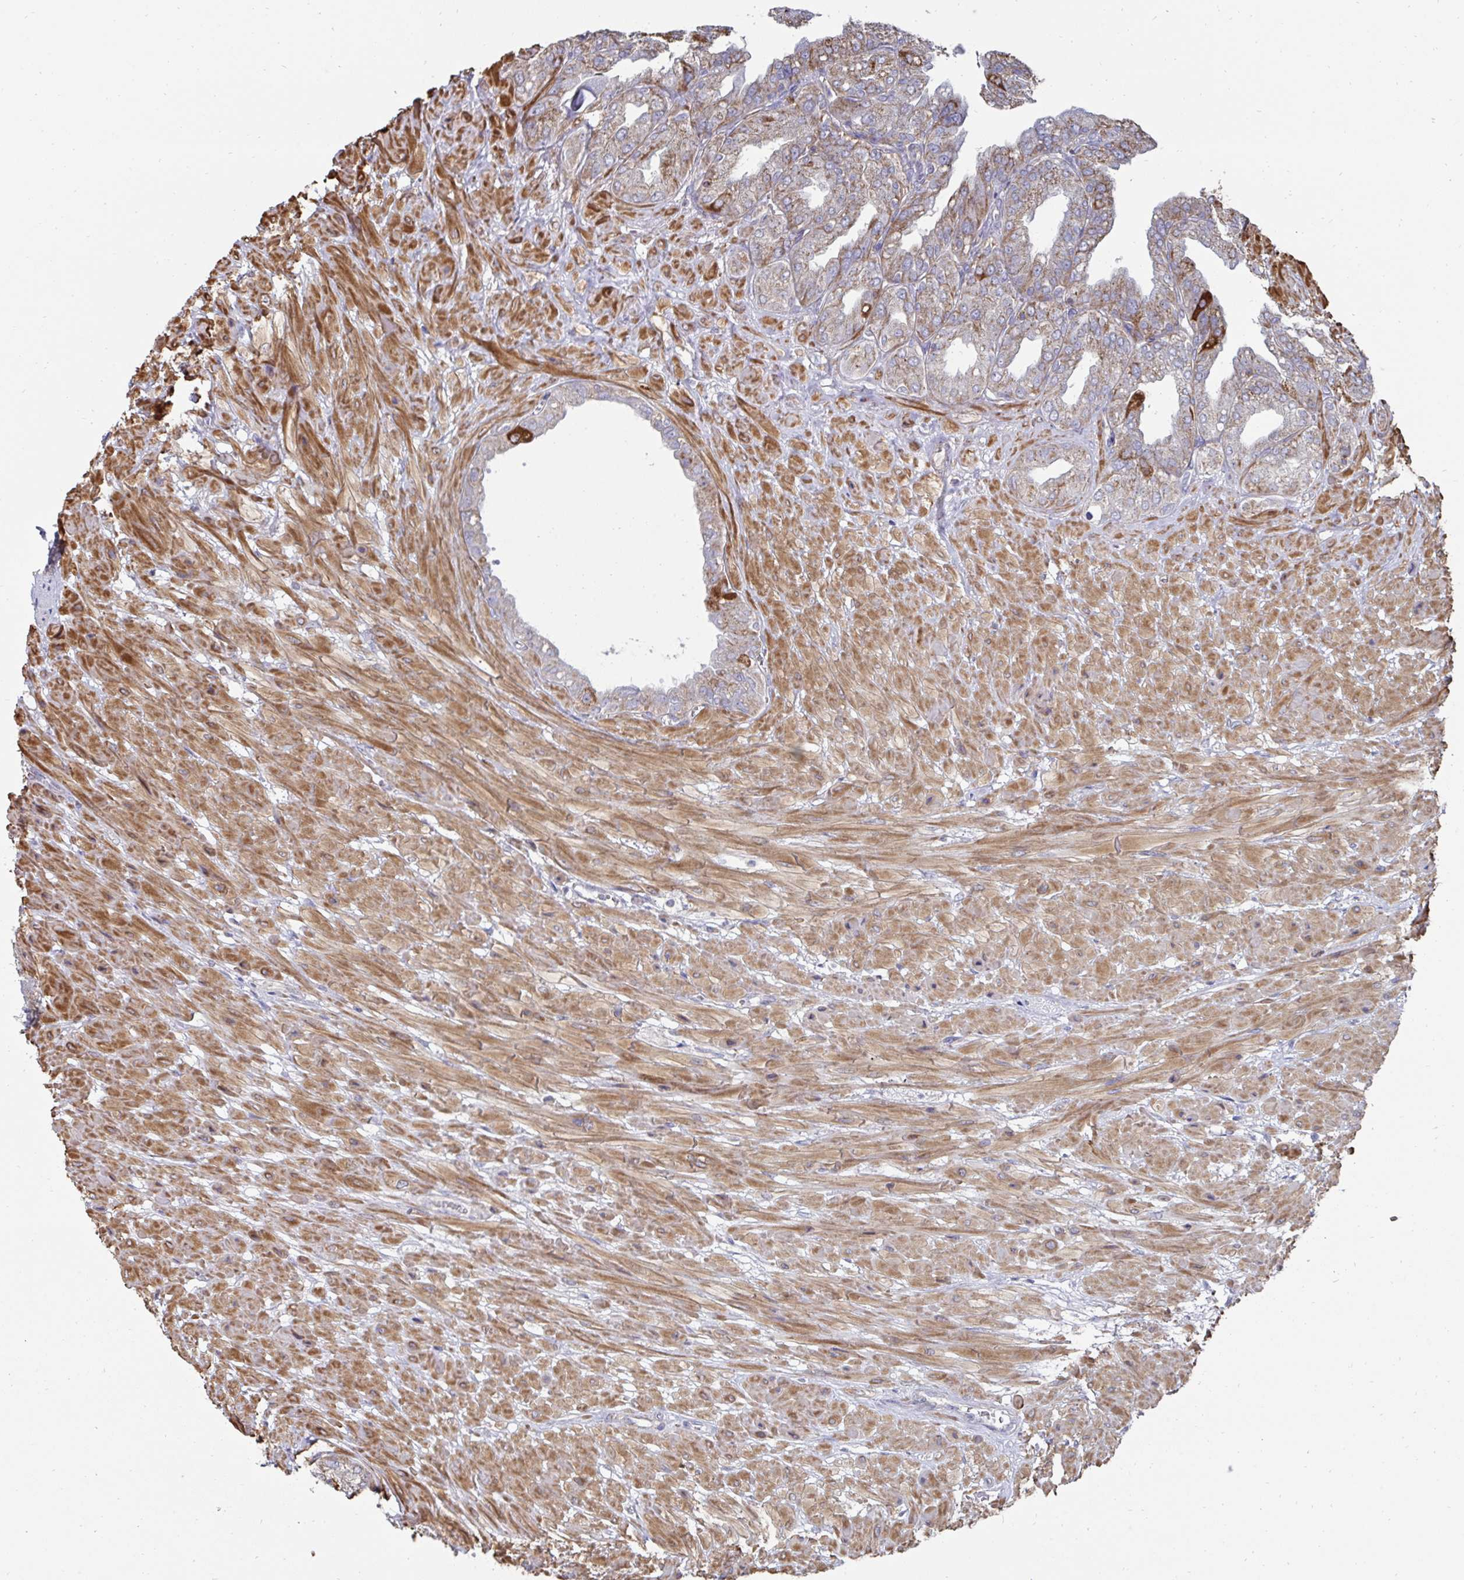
{"staining": {"intensity": "moderate", "quantity": ">75%", "location": "cytoplasmic/membranous"}, "tissue": "seminal vesicle", "cell_type": "Glandular cells", "image_type": "normal", "snomed": [{"axis": "morphology", "description": "Normal tissue, NOS"}, {"axis": "topography", "description": "Seminal veicle"}], "caption": "Unremarkable seminal vesicle was stained to show a protein in brown. There is medium levels of moderate cytoplasmic/membranous expression in about >75% of glandular cells. Nuclei are stained in blue.", "gene": "DZANK1", "patient": {"sex": "male", "age": 55}}